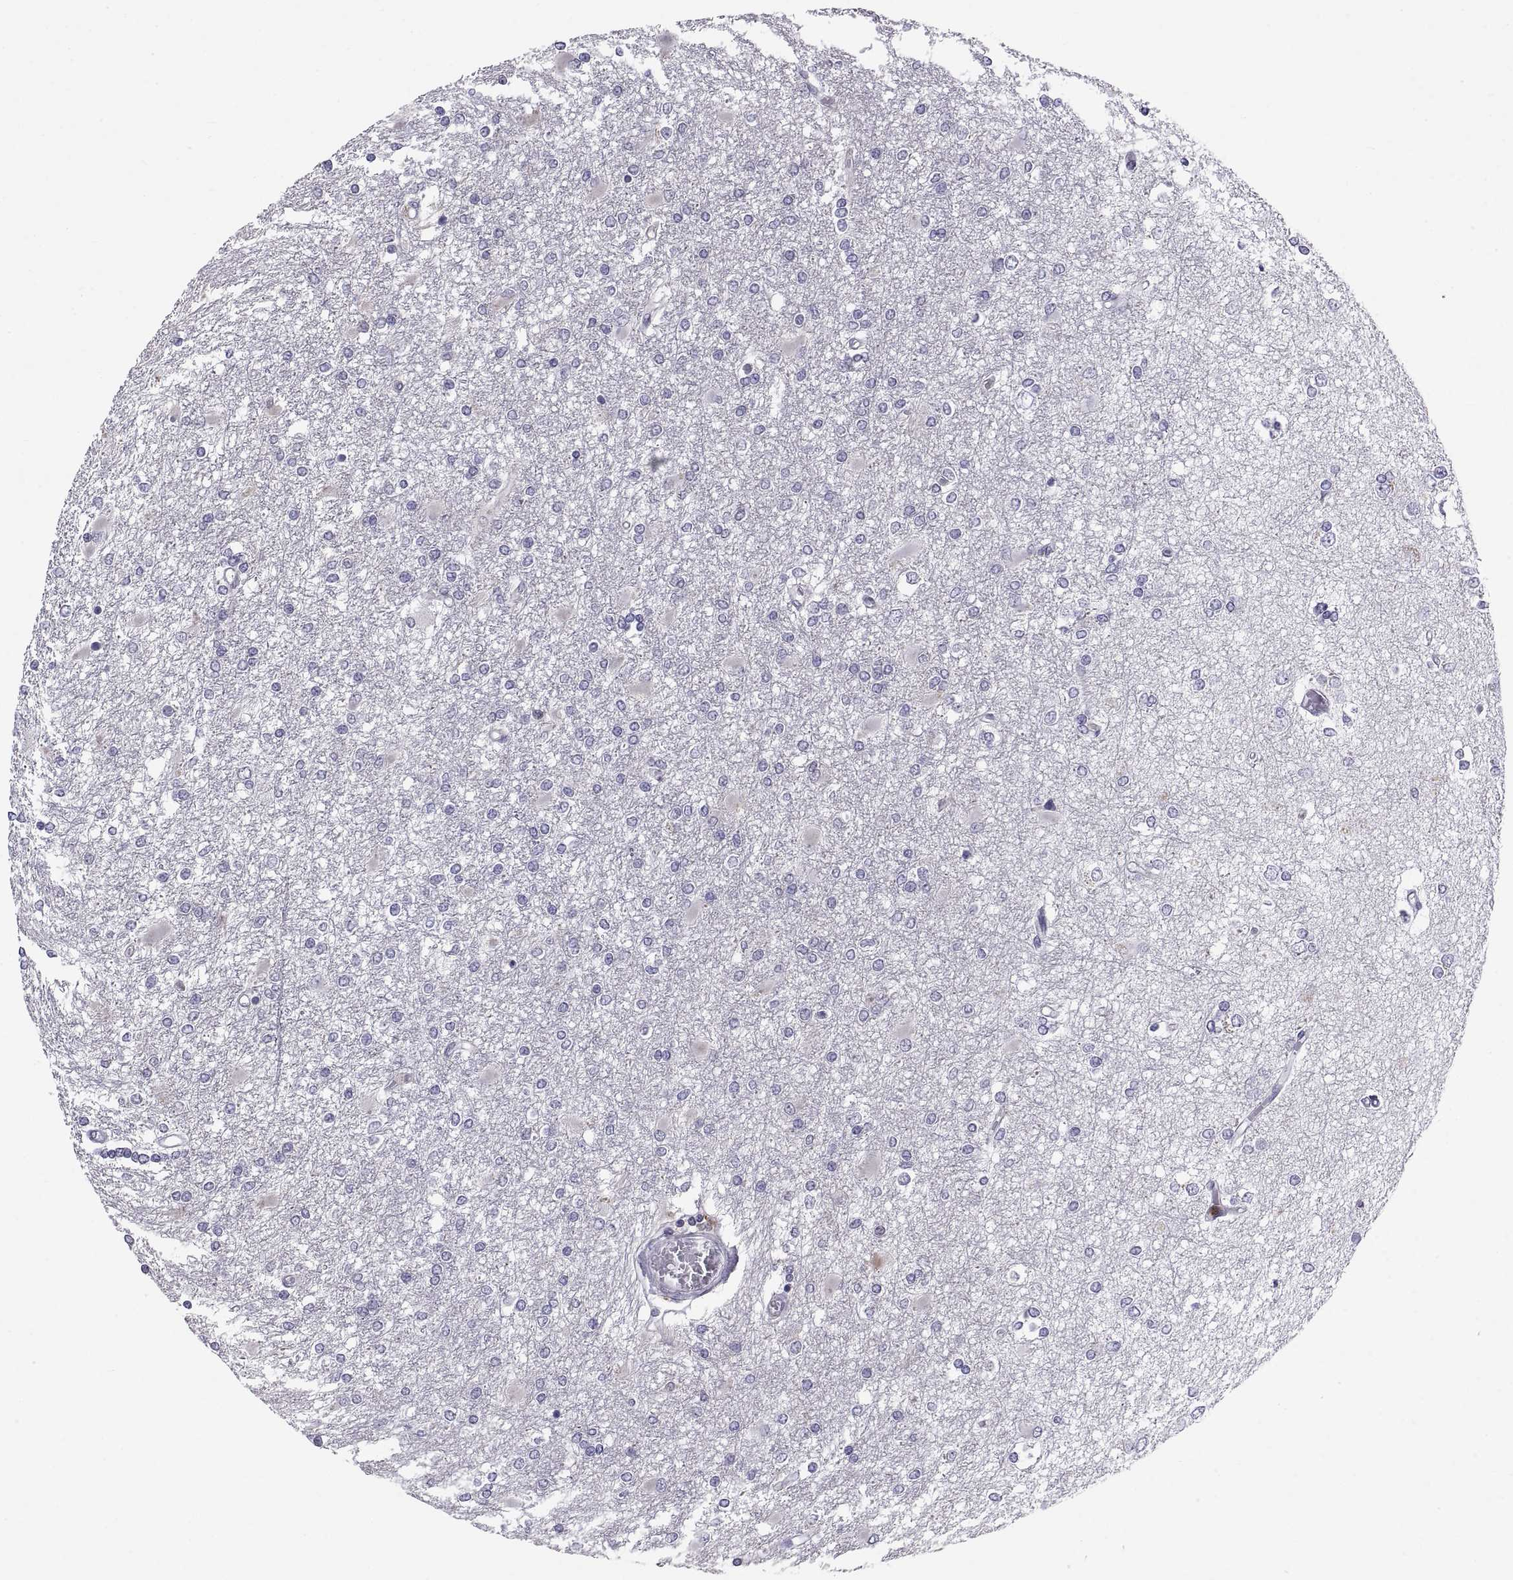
{"staining": {"intensity": "negative", "quantity": "none", "location": "none"}, "tissue": "glioma", "cell_type": "Tumor cells", "image_type": "cancer", "snomed": [{"axis": "morphology", "description": "Glioma, malignant, High grade"}, {"axis": "topography", "description": "Cerebral cortex"}], "caption": "Human malignant high-grade glioma stained for a protein using IHC displays no positivity in tumor cells.", "gene": "PKP1", "patient": {"sex": "male", "age": 79}}